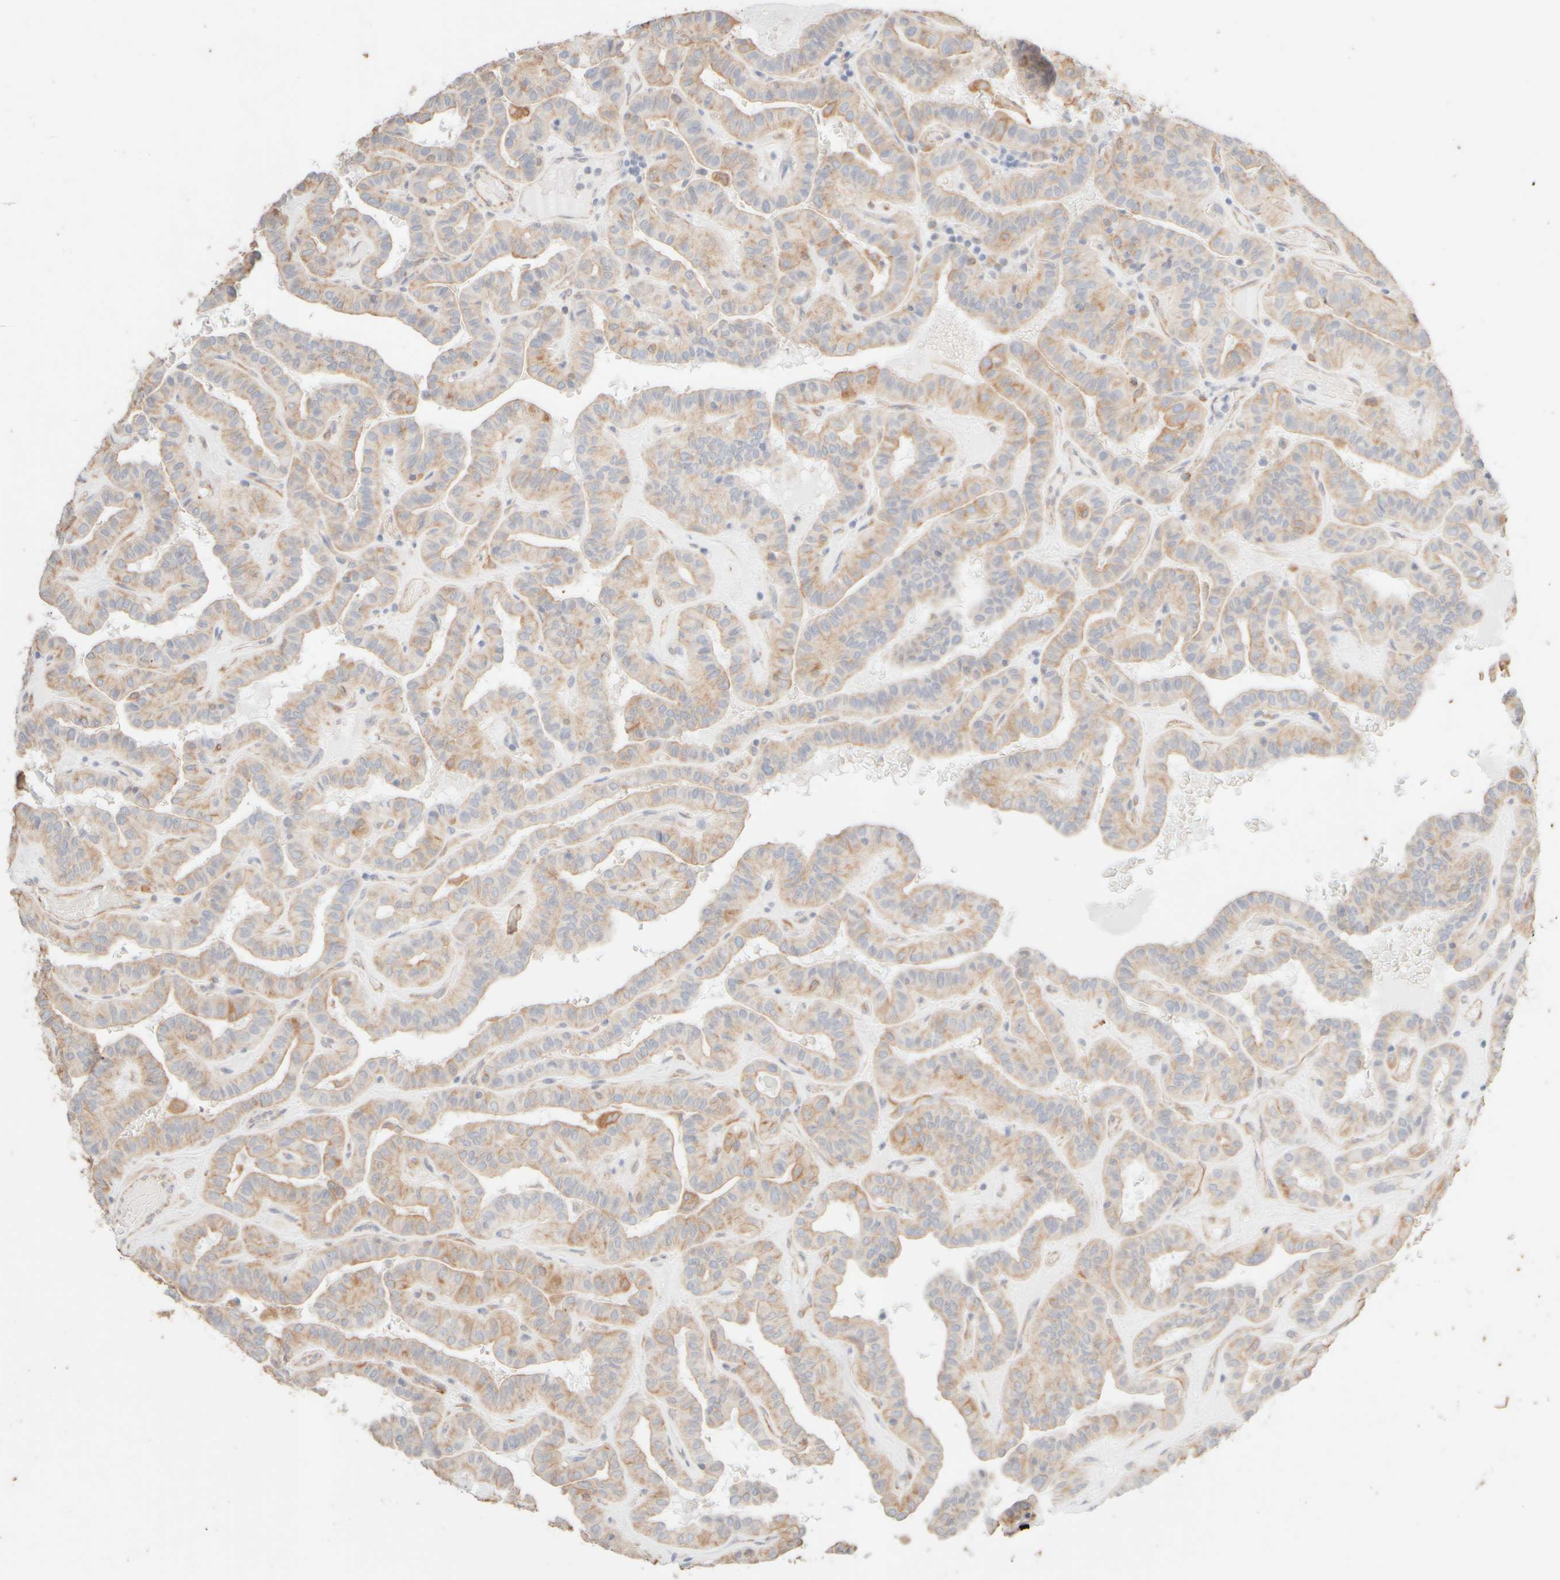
{"staining": {"intensity": "weak", "quantity": ">75%", "location": "cytoplasmic/membranous"}, "tissue": "thyroid cancer", "cell_type": "Tumor cells", "image_type": "cancer", "snomed": [{"axis": "morphology", "description": "Papillary adenocarcinoma, NOS"}, {"axis": "topography", "description": "Thyroid gland"}], "caption": "Approximately >75% of tumor cells in human papillary adenocarcinoma (thyroid) exhibit weak cytoplasmic/membranous protein staining as visualized by brown immunohistochemical staining.", "gene": "KRT15", "patient": {"sex": "male", "age": 77}}